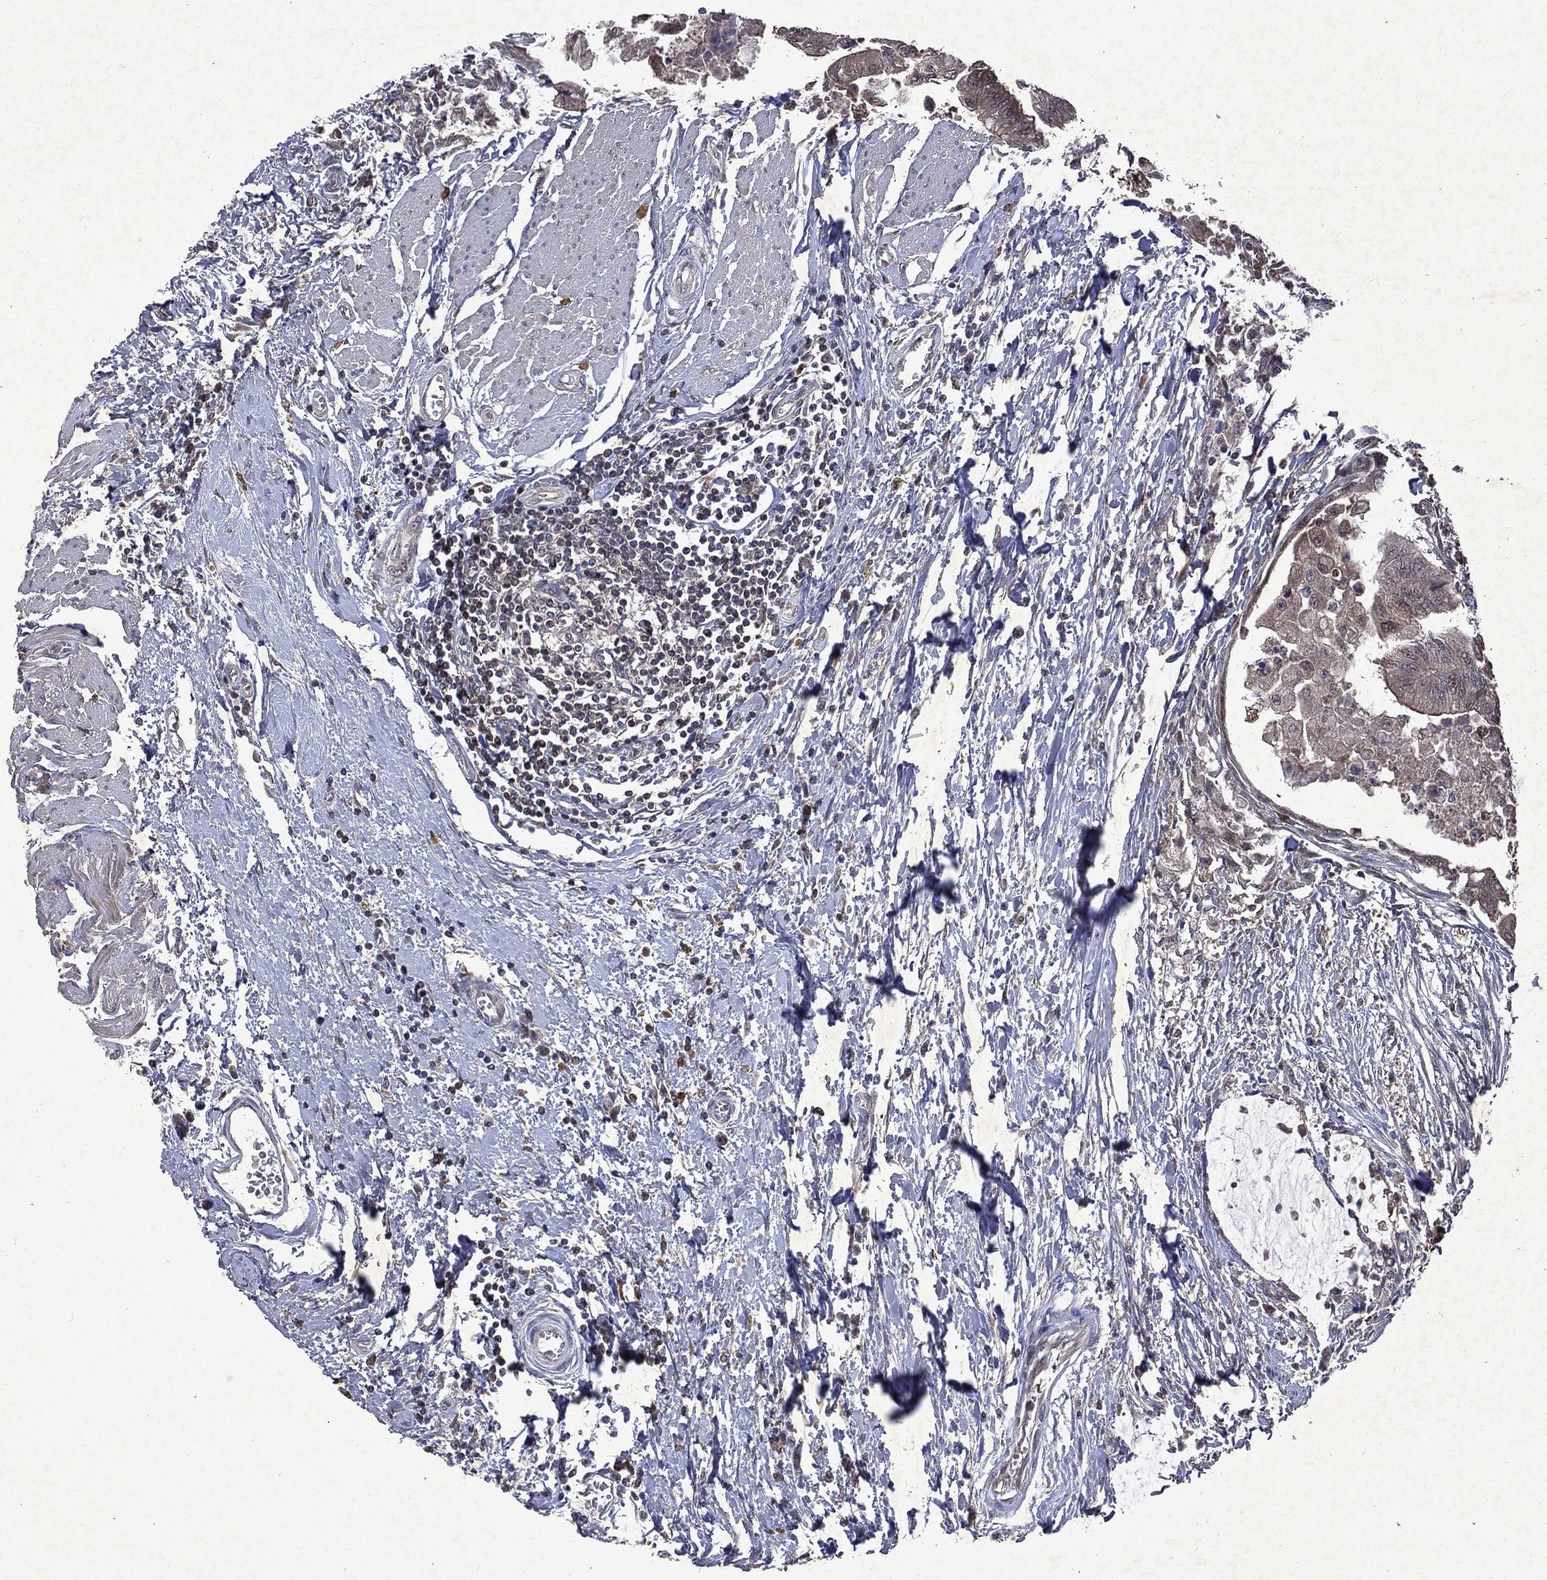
{"staining": {"intensity": "moderate", "quantity": "<25%", "location": "cytoplasmic/membranous"}, "tissue": "colorectal cancer", "cell_type": "Tumor cells", "image_type": "cancer", "snomed": [{"axis": "morphology", "description": "Normal tissue, NOS"}, {"axis": "morphology", "description": "Adenocarcinoma, NOS"}, {"axis": "topography", "description": "Rectum"}, {"axis": "topography", "description": "Peripheral nerve tissue"}], "caption": "IHC (DAB) staining of human colorectal adenocarcinoma displays moderate cytoplasmic/membranous protein expression in about <25% of tumor cells.", "gene": "MTAP", "patient": {"sex": "male", "age": 92}}